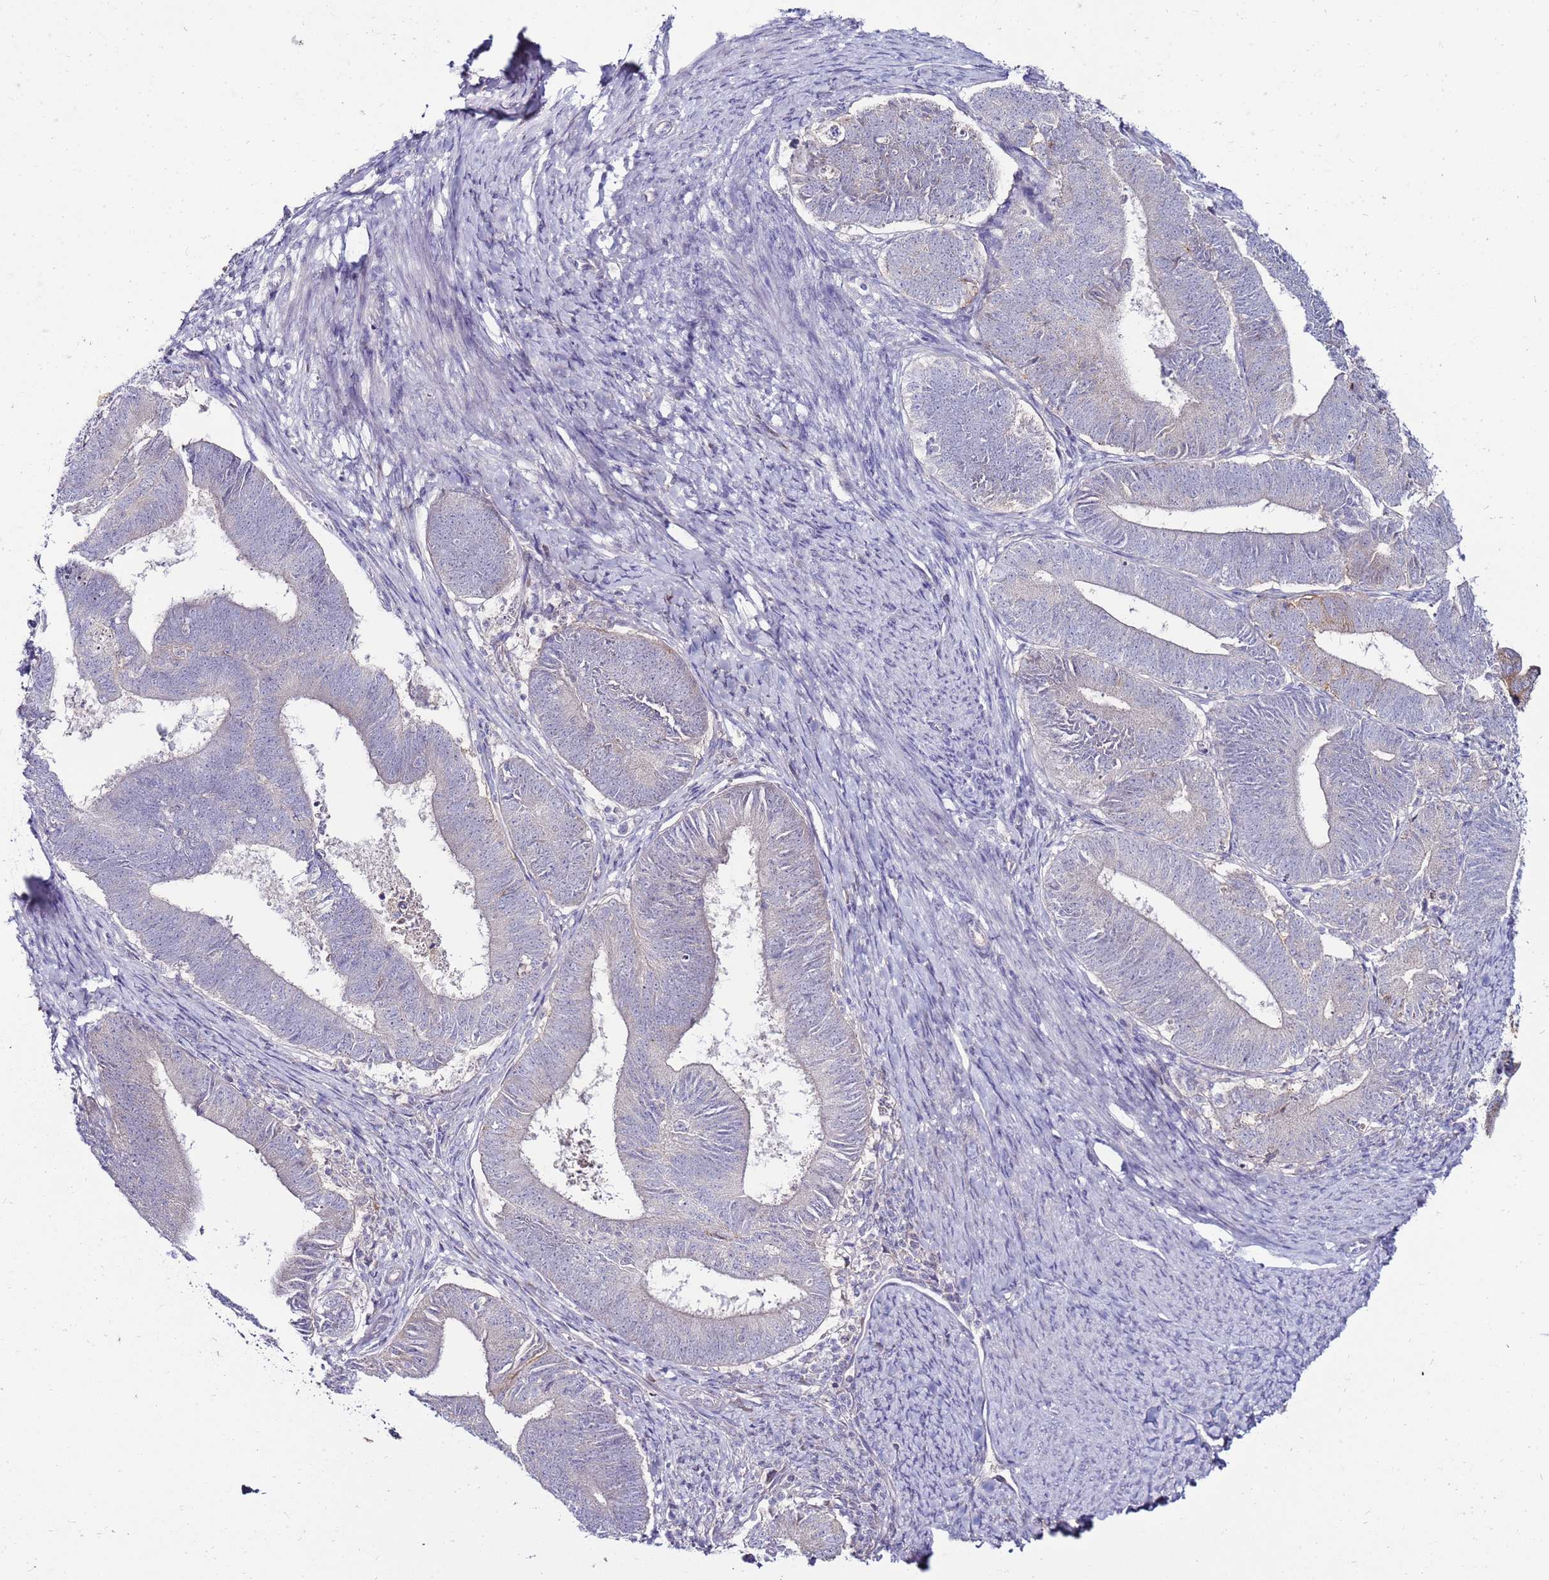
{"staining": {"intensity": "weak", "quantity": "<25%", "location": "cytoplasmic/membranous"}, "tissue": "endometrial cancer", "cell_type": "Tumor cells", "image_type": "cancer", "snomed": [{"axis": "morphology", "description": "Adenocarcinoma, NOS"}, {"axis": "topography", "description": "Endometrium"}], "caption": "A histopathology image of endometrial adenocarcinoma stained for a protein demonstrates no brown staining in tumor cells.", "gene": "GPN3", "patient": {"sex": "female", "age": 70}}